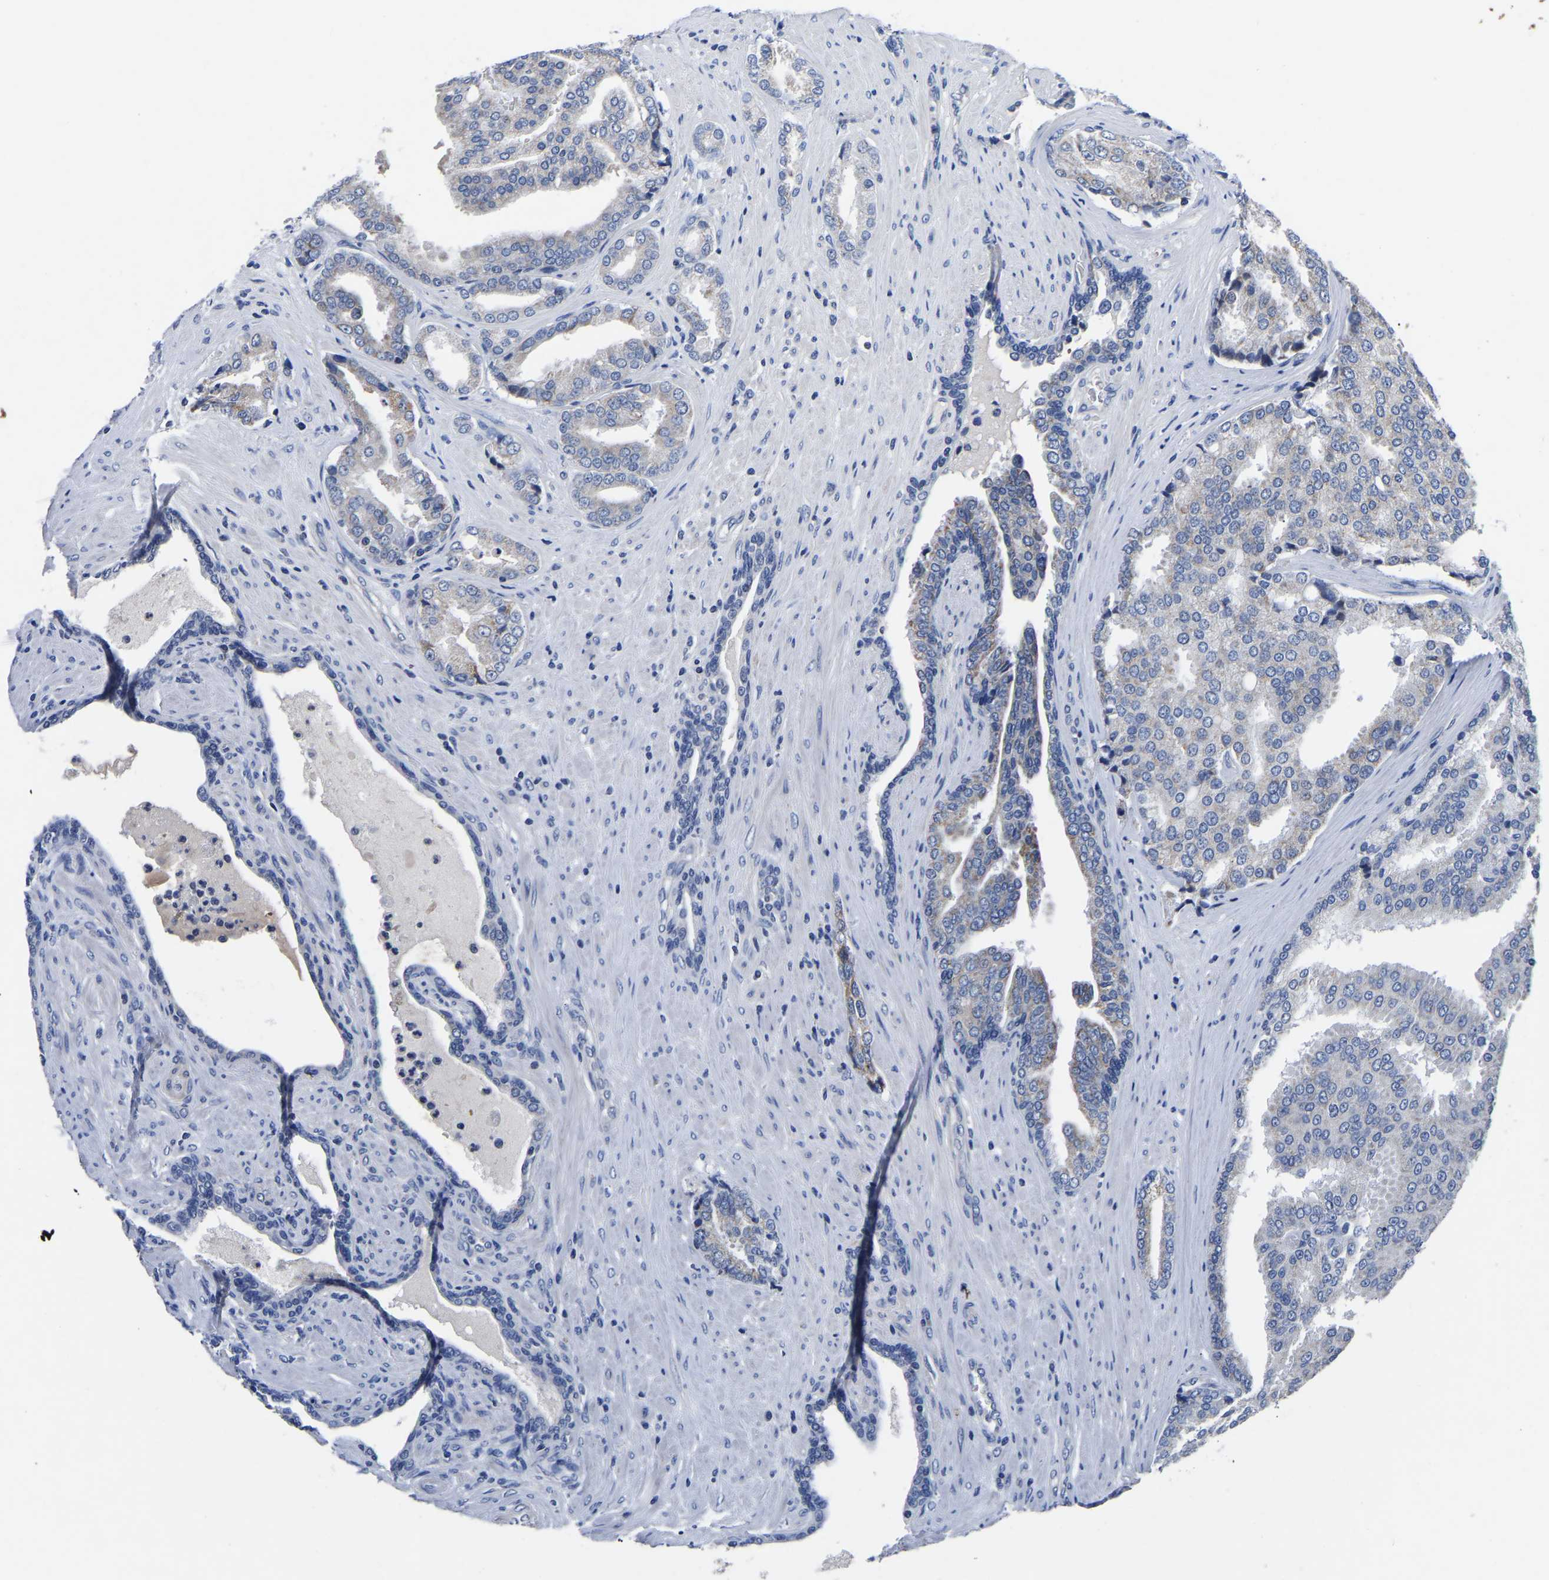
{"staining": {"intensity": "moderate", "quantity": "<25%", "location": "cytoplasmic/membranous"}, "tissue": "prostate cancer", "cell_type": "Tumor cells", "image_type": "cancer", "snomed": [{"axis": "morphology", "description": "Adenocarcinoma, High grade"}, {"axis": "topography", "description": "Prostate"}], "caption": "A histopathology image showing moderate cytoplasmic/membranous expression in approximately <25% of tumor cells in prostate adenocarcinoma (high-grade), as visualized by brown immunohistochemical staining.", "gene": "FGD5", "patient": {"sex": "male", "age": 50}}